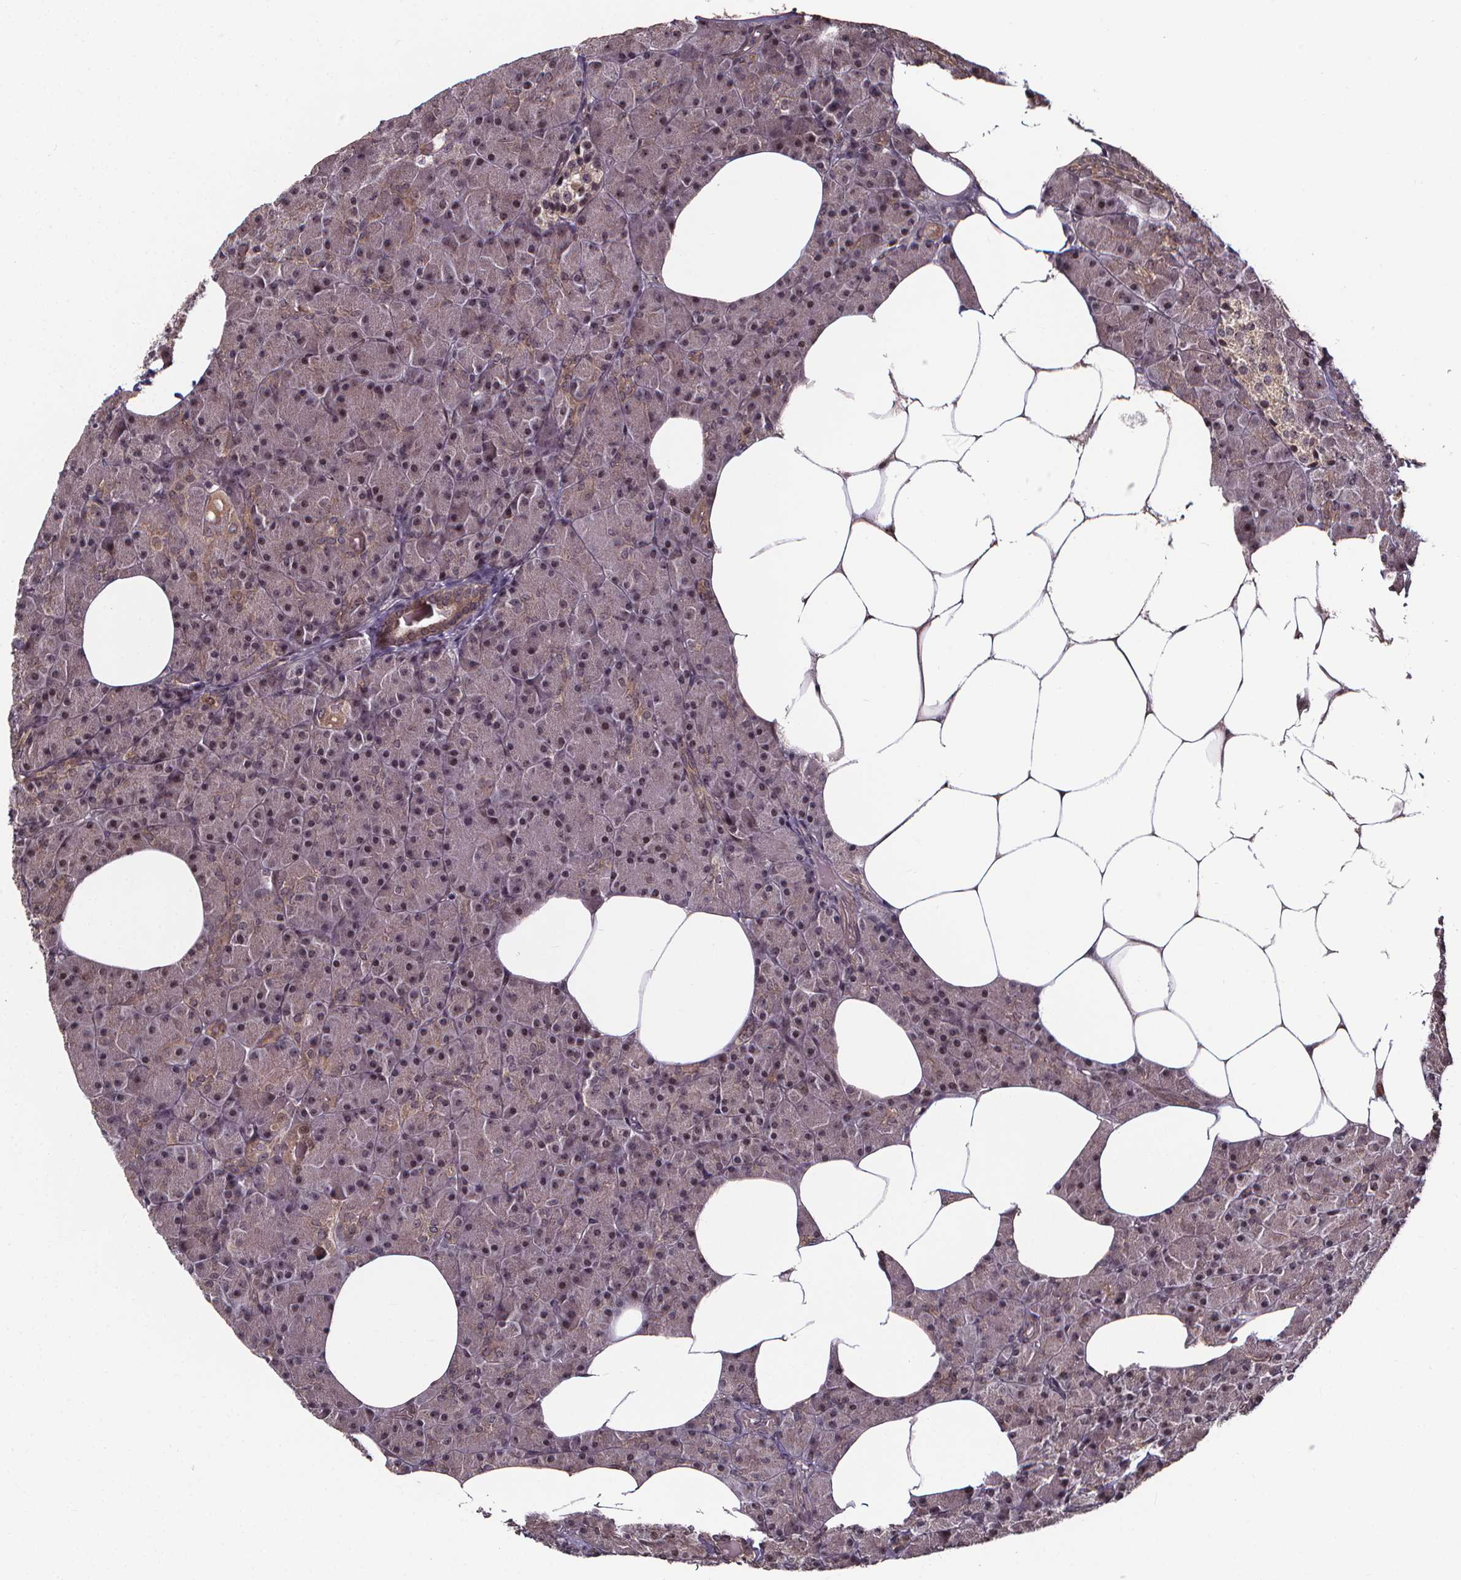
{"staining": {"intensity": "moderate", "quantity": "<25%", "location": "cytoplasmic/membranous,nuclear"}, "tissue": "pancreas", "cell_type": "Exocrine glandular cells", "image_type": "normal", "snomed": [{"axis": "morphology", "description": "Normal tissue, NOS"}, {"axis": "topography", "description": "Pancreas"}], "caption": "Immunohistochemistry (IHC) photomicrograph of unremarkable pancreas: human pancreas stained using immunohistochemistry (IHC) exhibits low levels of moderate protein expression localized specifically in the cytoplasmic/membranous,nuclear of exocrine glandular cells, appearing as a cytoplasmic/membranous,nuclear brown color.", "gene": "DDIT3", "patient": {"sex": "female", "age": 45}}